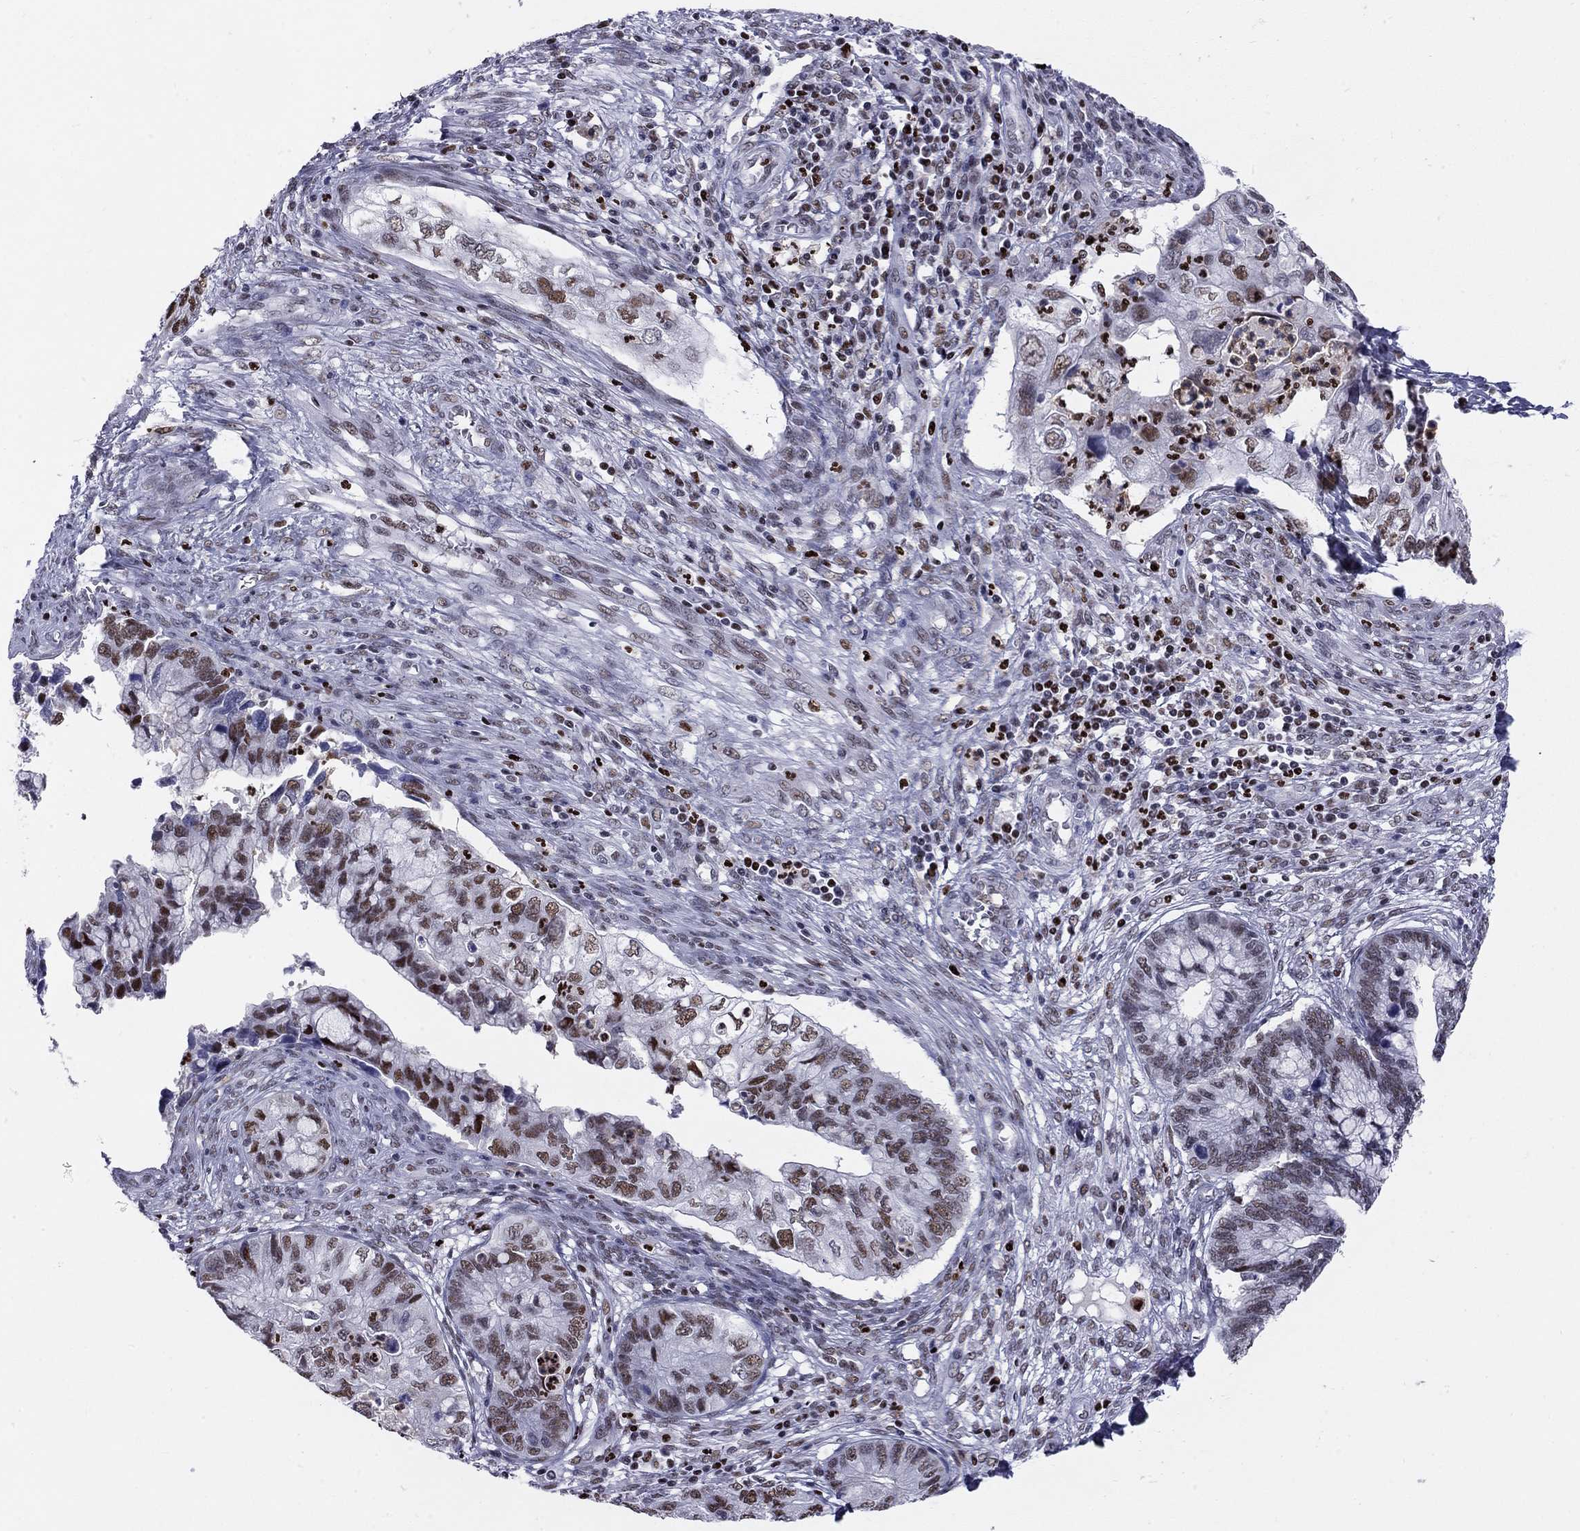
{"staining": {"intensity": "strong", "quantity": "25%-75%", "location": "nuclear"}, "tissue": "cervical cancer", "cell_type": "Tumor cells", "image_type": "cancer", "snomed": [{"axis": "morphology", "description": "Adenocarcinoma, NOS"}, {"axis": "topography", "description": "Cervix"}], "caption": "High-power microscopy captured an immunohistochemistry (IHC) histopathology image of cervical adenocarcinoma, revealing strong nuclear staining in approximately 25%-75% of tumor cells. Nuclei are stained in blue.", "gene": "PCGF3", "patient": {"sex": "female", "age": 44}}